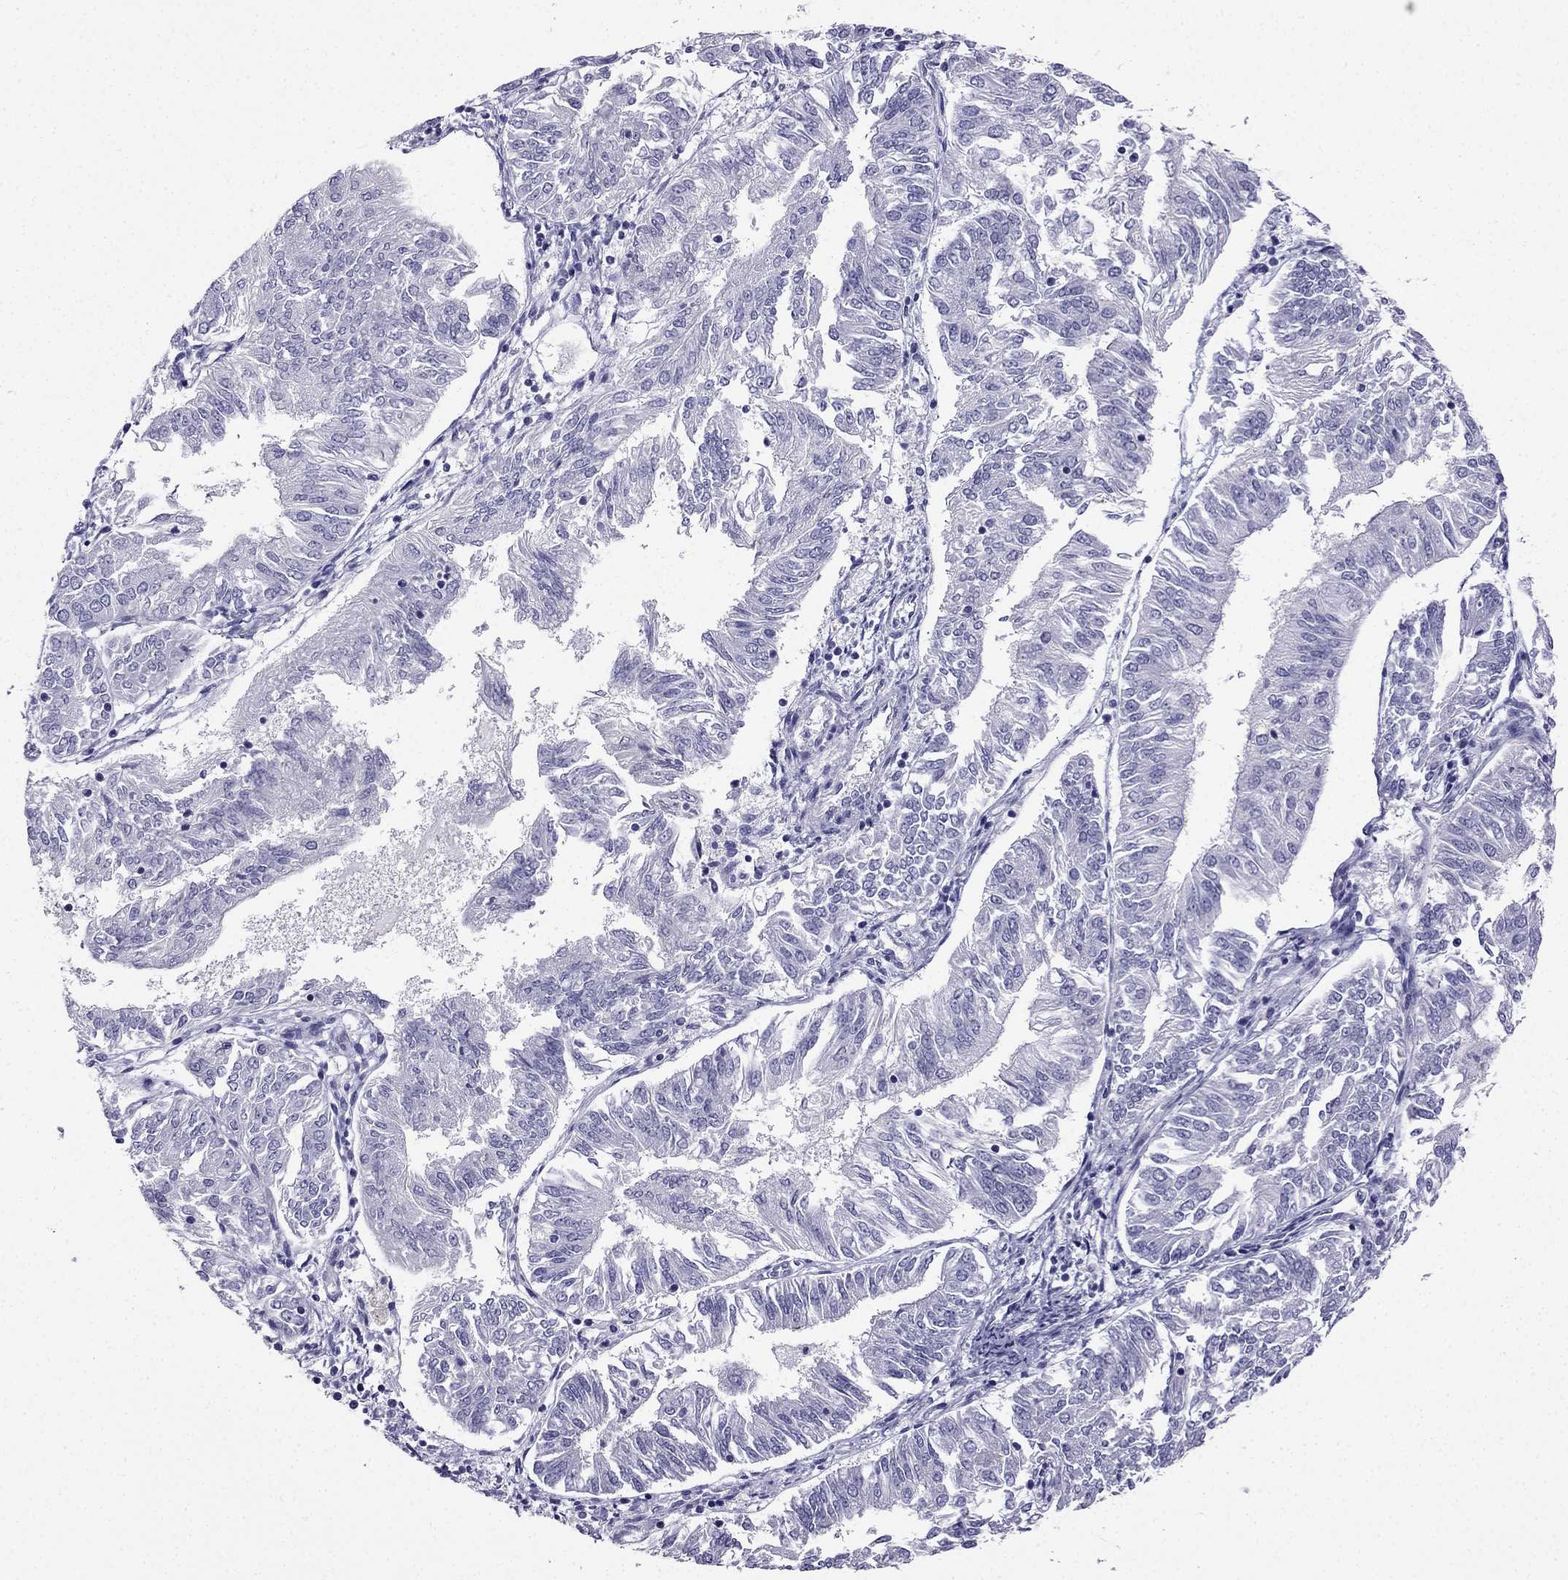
{"staining": {"intensity": "negative", "quantity": "none", "location": "none"}, "tissue": "endometrial cancer", "cell_type": "Tumor cells", "image_type": "cancer", "snomed": [{"axis": "morphology", "description": "Adenocarcinoma, NOS"}, {"axis": "topography", "description": "Endometrium"}], "caption": "The photomicrograph exhibits no significant expression in tumor cells of endometrial cancer. The staining was performed using DAB to visualize the protein expression in brown, while the nuclei were stained in blue with hematoxylin (Magnification: 20x).", "gene": "KCNJ10", "patient": {"sex": "female", "age": 58}}